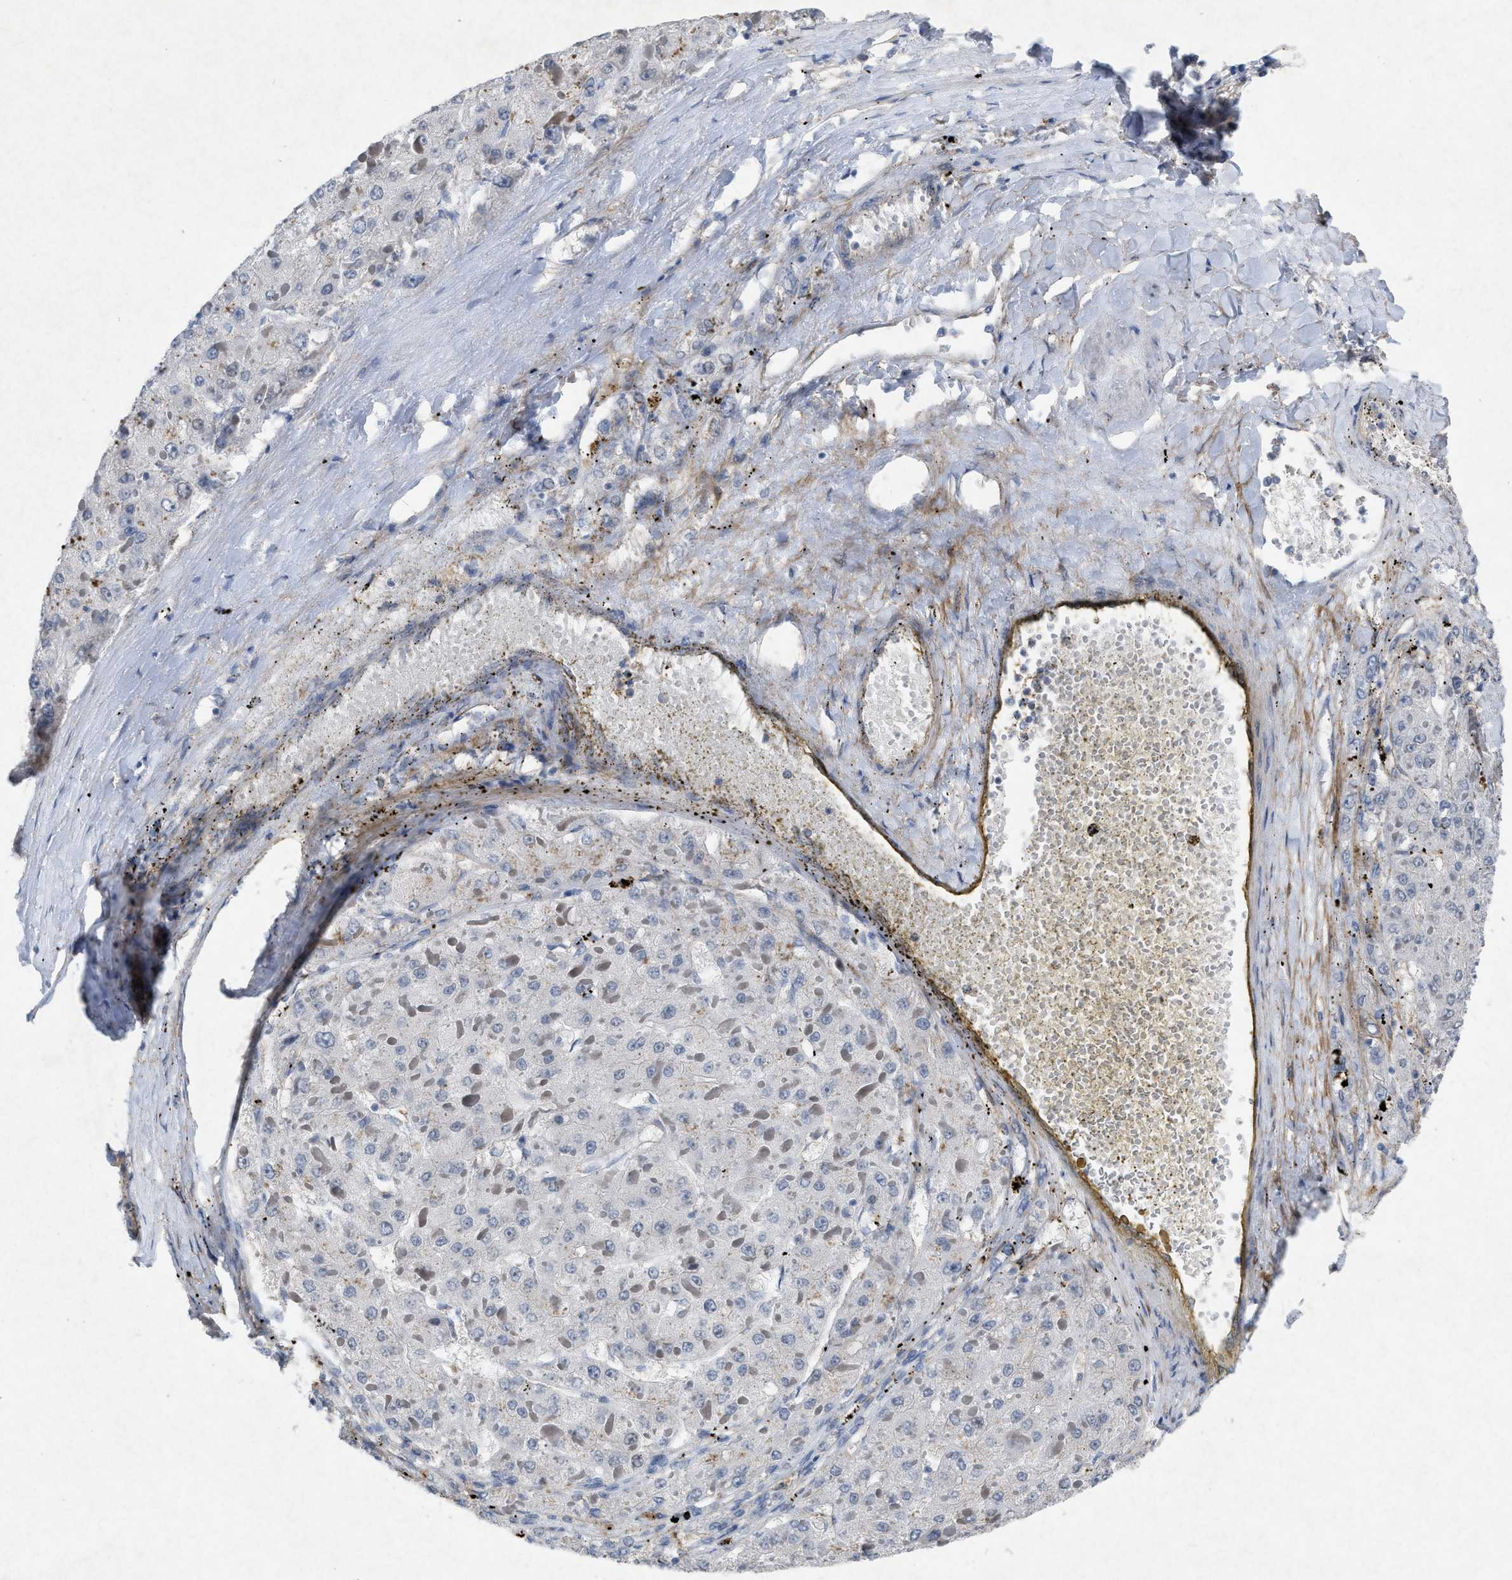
{"staining": {"intensity": "negative", "quantity": "none", "location": "none"}, "tissue": "liver cancer", "cell_type": "Tumor cells", "image_type": "cancer", "snomed": [{"axis": "morphology", "description": "Carcinoma, Hepatocellular, NOS"}, {"axis": "topography", "description": "Liver"}], "caption": "Immunohistochemistry (IHC) photomicrograph of human hepatocellular carcinoma (liver) stained for a protein (brown), which reveals no positivity in tumor cells.", "gene": "PDGFRA", "patient": {"sex": "female", "age": 73}}